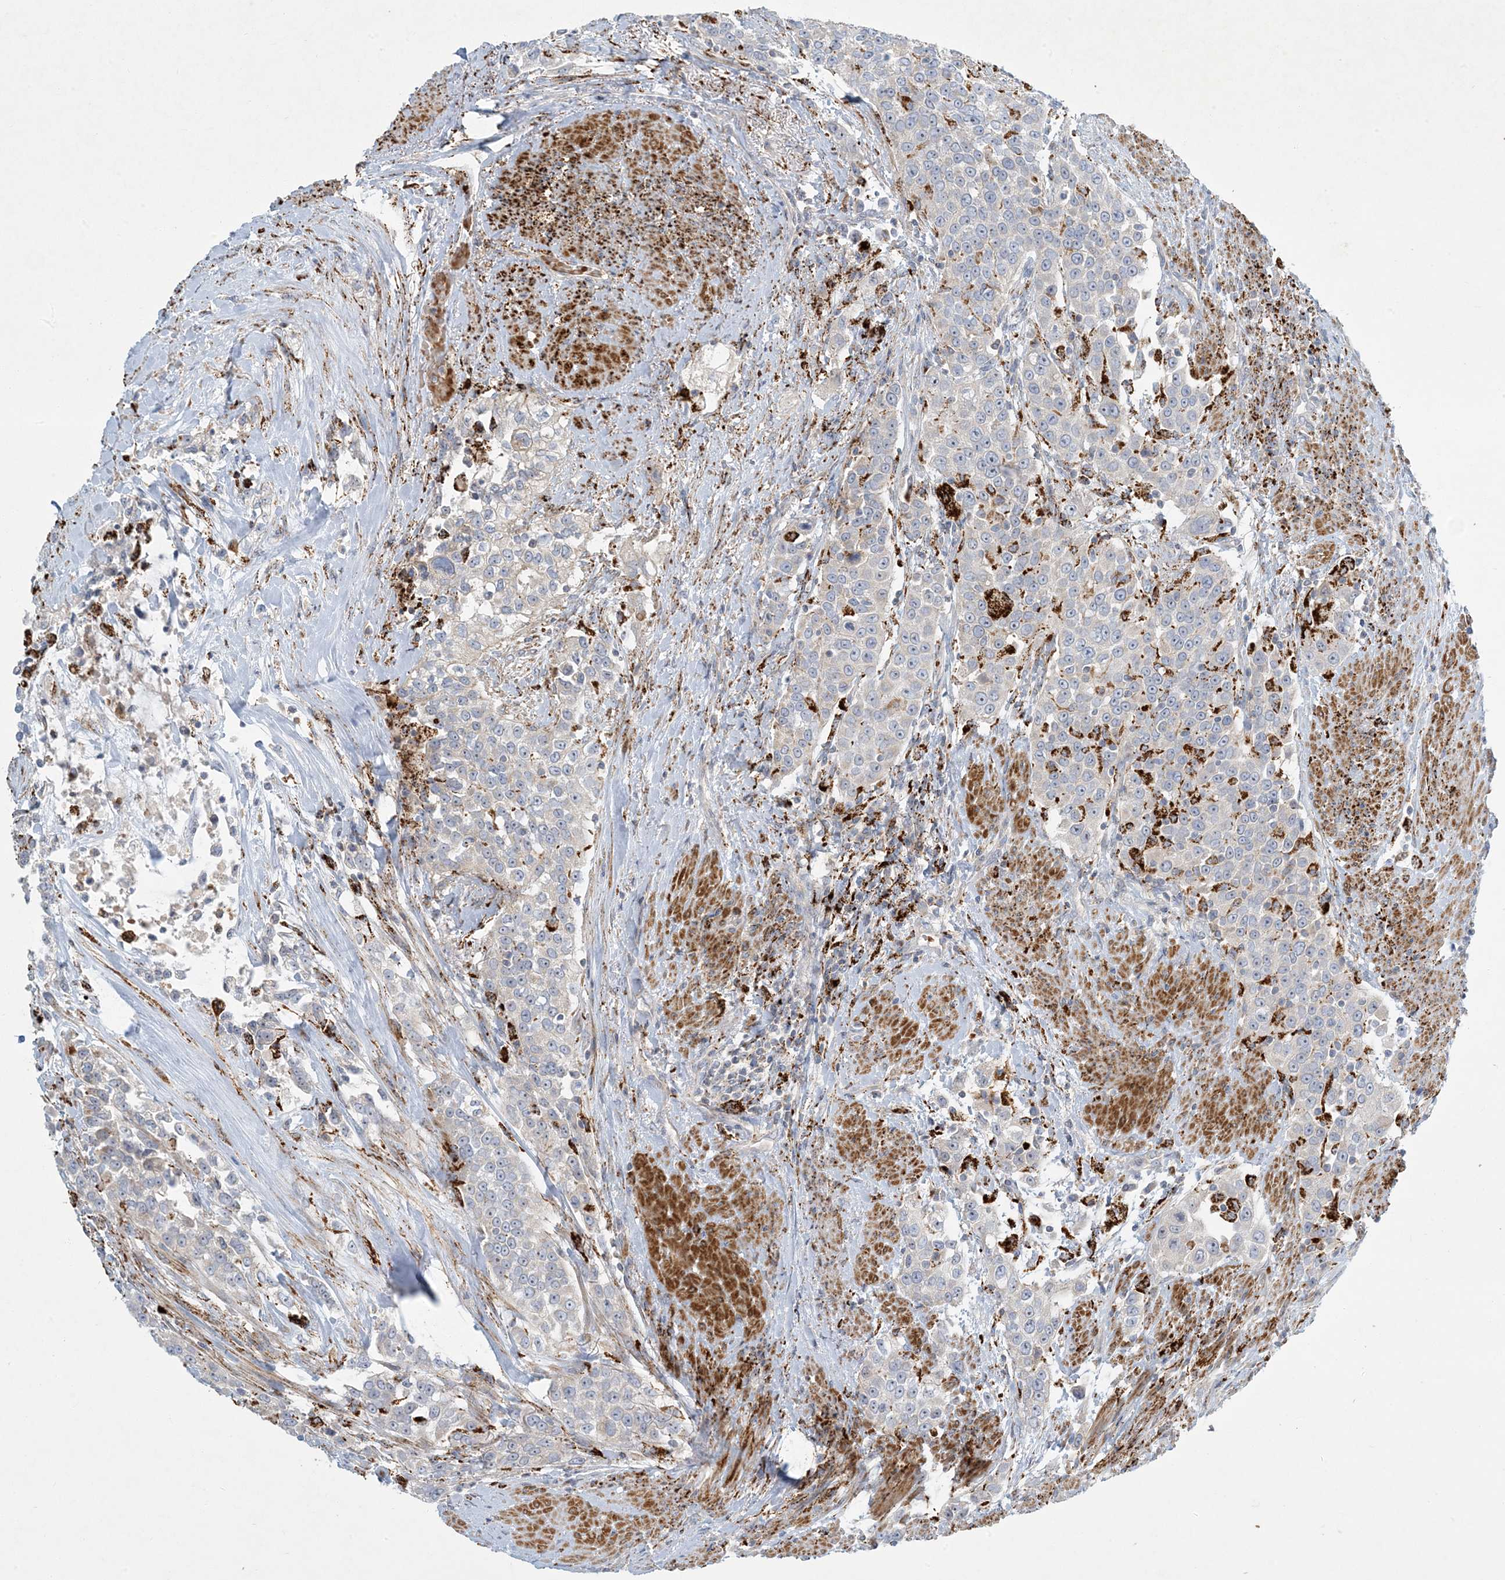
{"staining": {"intensity": "negative", "quantity": "none", "location": "none"}, "tissue": "urothelial cancer", "cell_type": "Tumor cells", "image_type": "cancer", "snomed": [{"axis": "morphology", "description": "Urothelial carcinoma, High grade"}, {"axis": "topography", "description": "Urinary bladder"}], "caption": "High power microscopy photomicrograph of an IHC image of urothelial carcinoma (high-grade), revealing no significant expression in tumor cells.", "gene": "LTN1", "patient": {"sex": "female", "age": 80}}